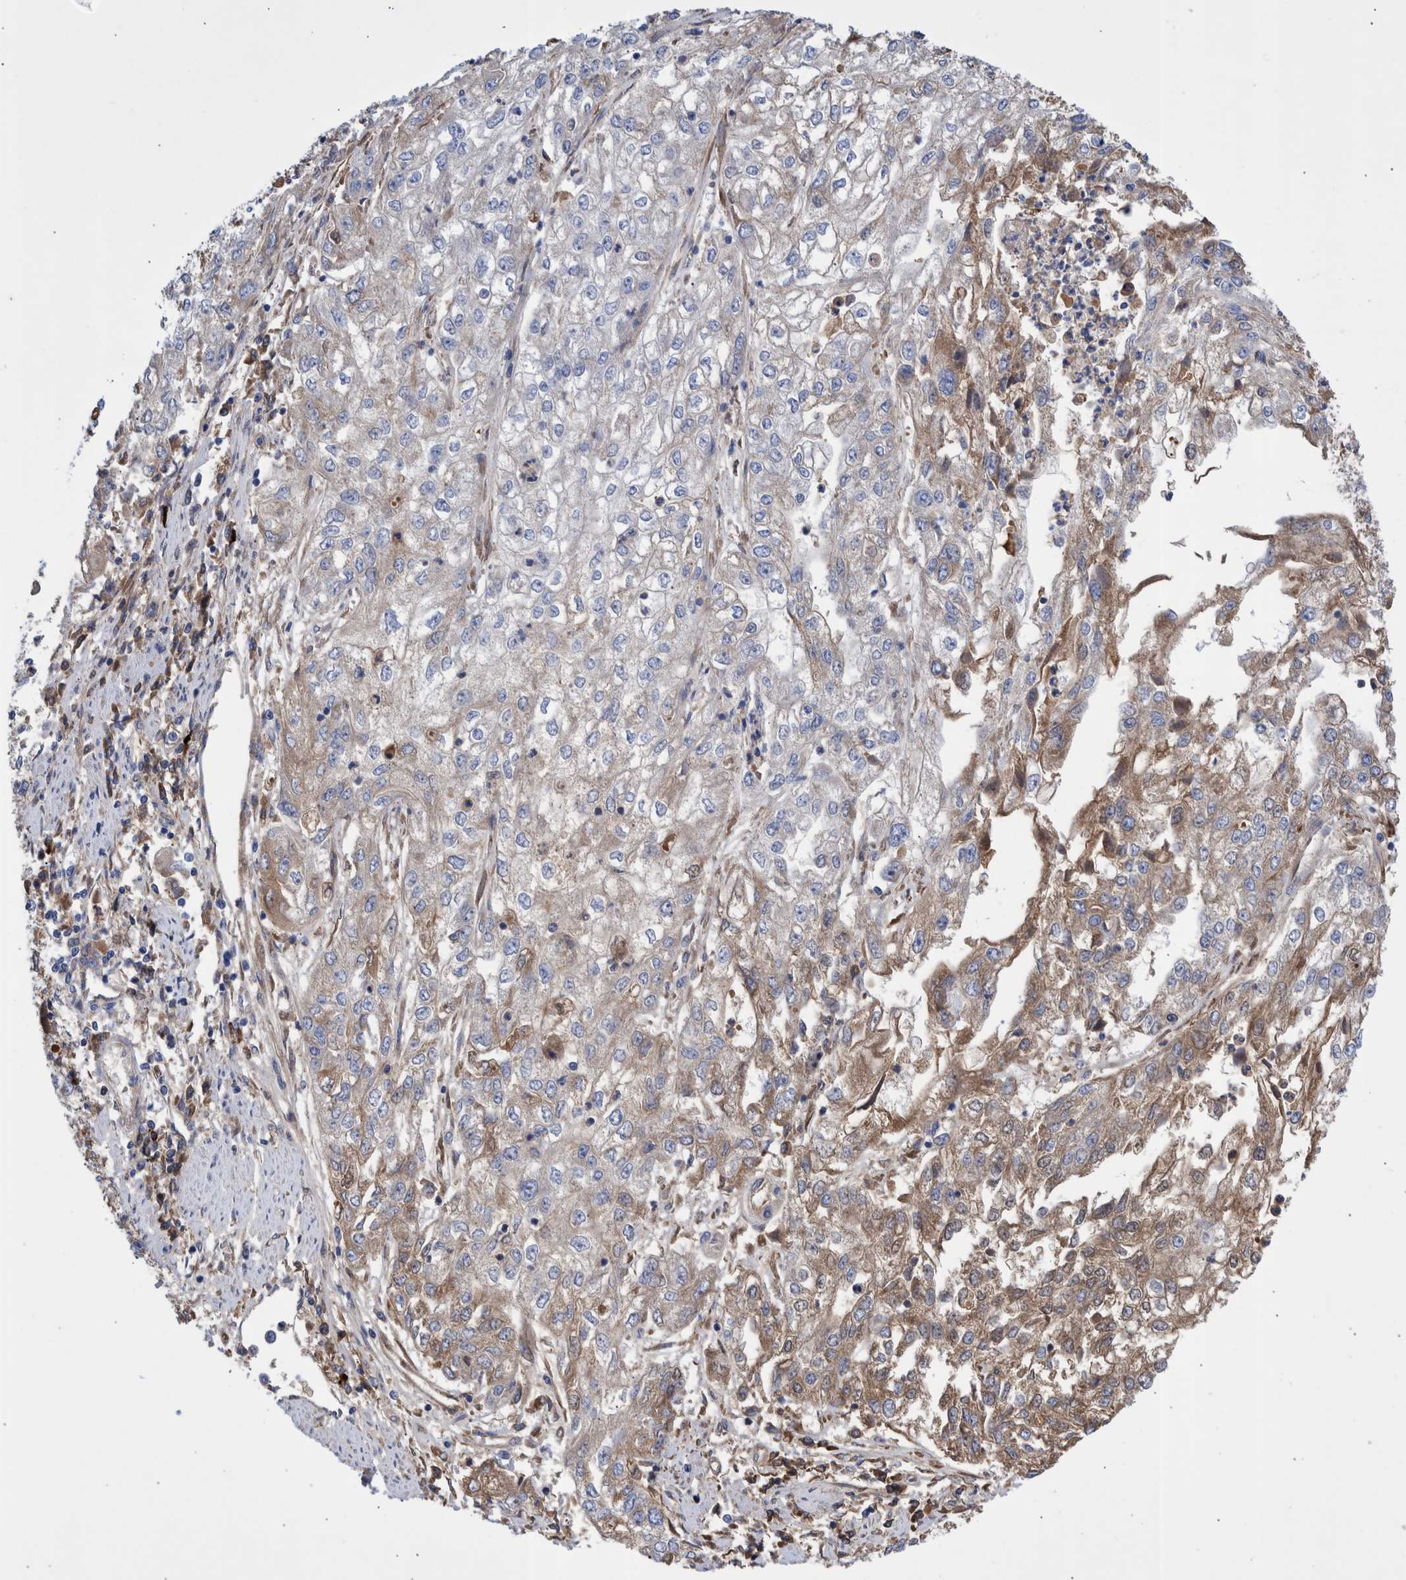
{"staining": {"intensity": "moderate", "quantity": "<25%", "location": "cytoplasmic/membranous"}, "tissue": "endometrial cancer", "cell_type": "Tumor cells", "image_type": "cancer", "snomed": [{"axis": "morphology", "description": "Adenocarcinoma, NOS"}, {"axis": "topography", "description": "Endometrium"}], "caption": "This is an image of IHC staining of adenocarcinoma (endometrial), which shows moderate staining in the cytoplasmic/membranous of tumor cells.", "gene": "DLL4", "patient": {"sex": "female", "age": 49}}